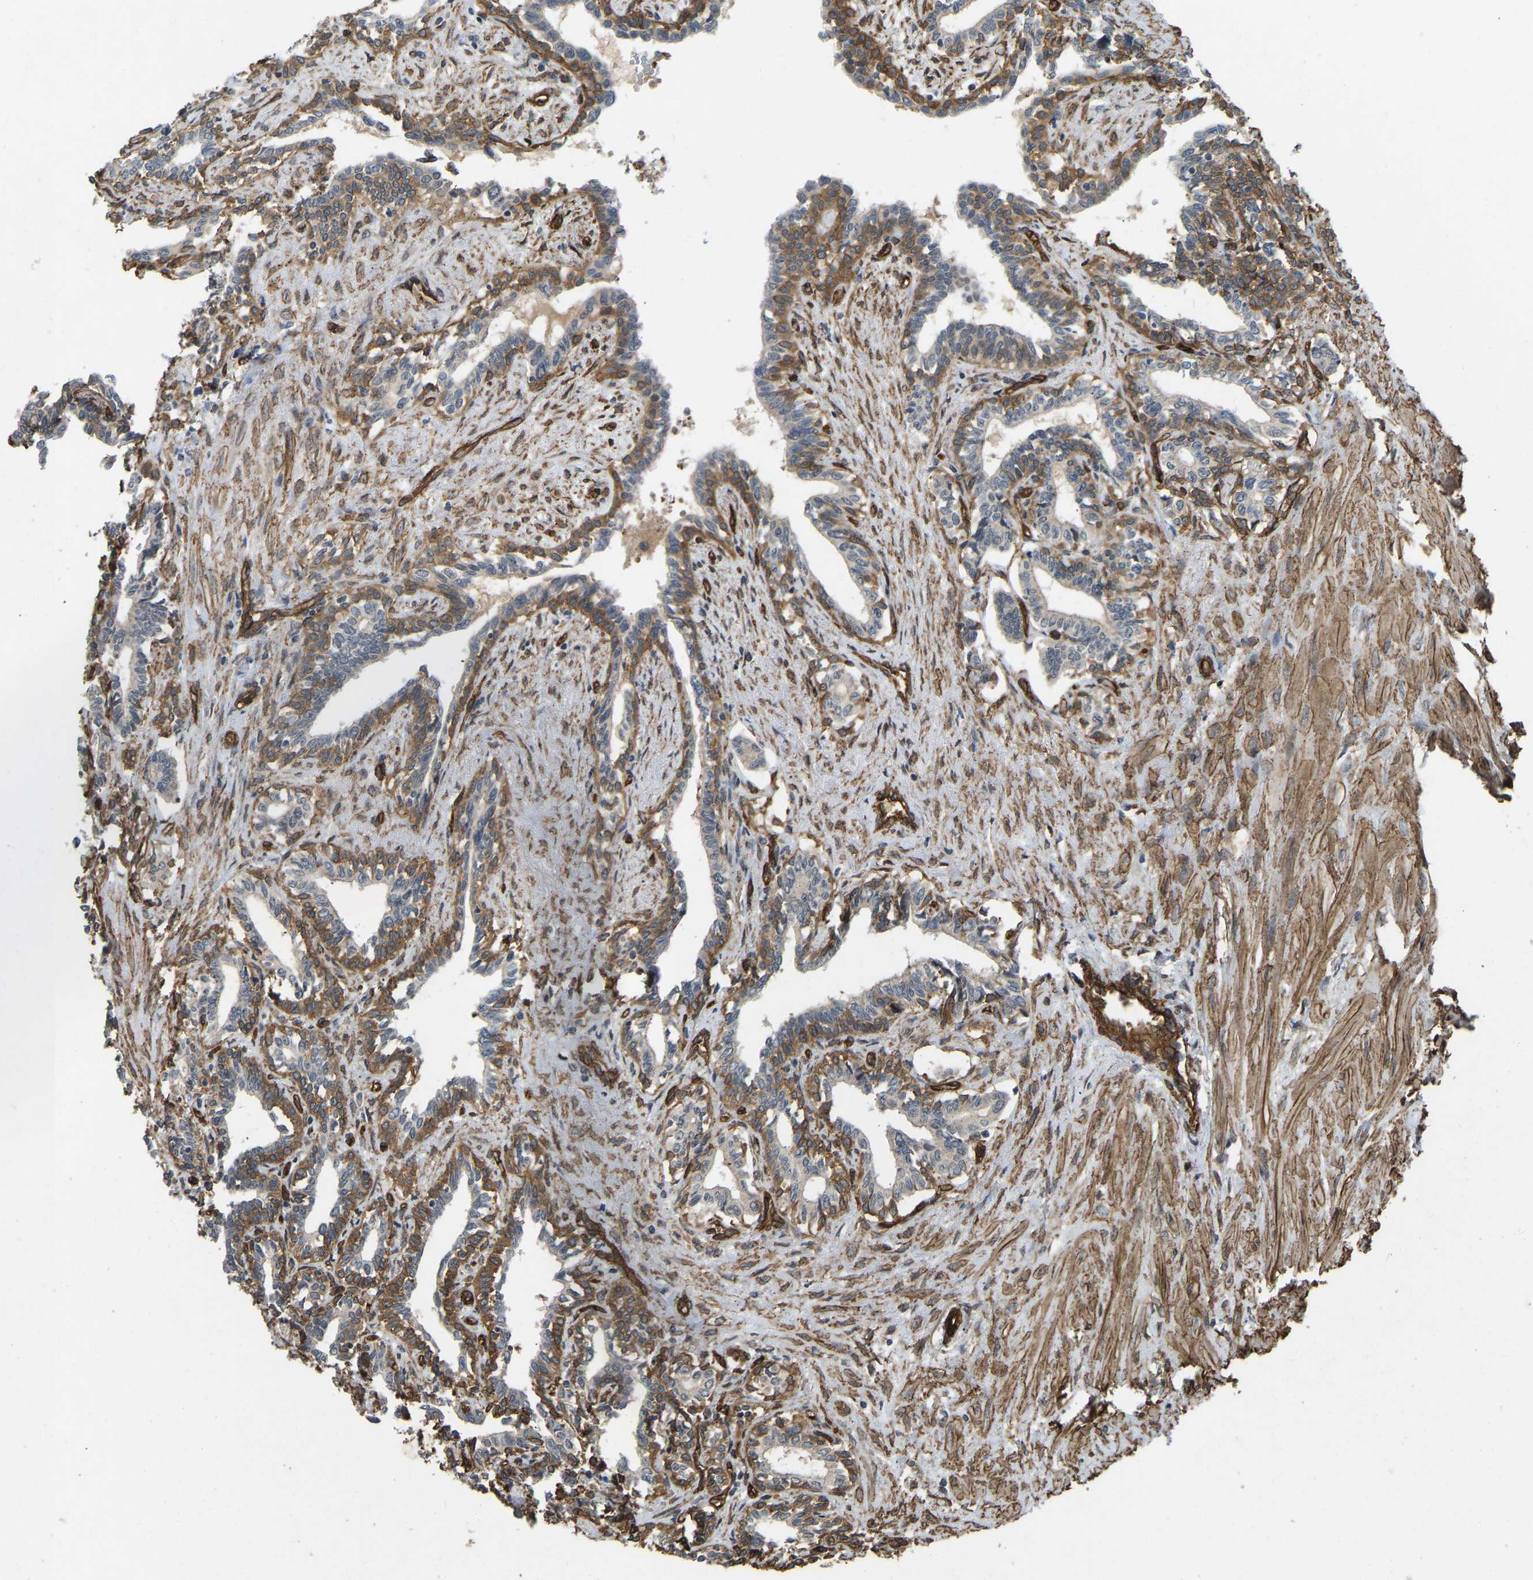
{"staining": {"intensity": "moderate", "quantity": "25%-75%", "location": "cytoplasmic/membranous"}, "tissue": "seminal vesicle", "cell_type": "Glandular cells", "image_type": "normal", "snomed": [{"axis": "morphology", "description": "Normal tissue, NOS"}, {"axis": "morphology", "description": "Adenocarcinoma, High grade"}, {"axis": "topography", "description": "Prostate"}, {"axis": "topography", "description": "Seminal veicle"}], "caption": "An IHC micrograph of unremarkable tissue is shown. Protein staining in brown shows moderate cytoplasmic/membranous positivity in seminal vesicle within glandular cells.", "gene": "NMB", "patient": {"sex": "male", "age": 55}}